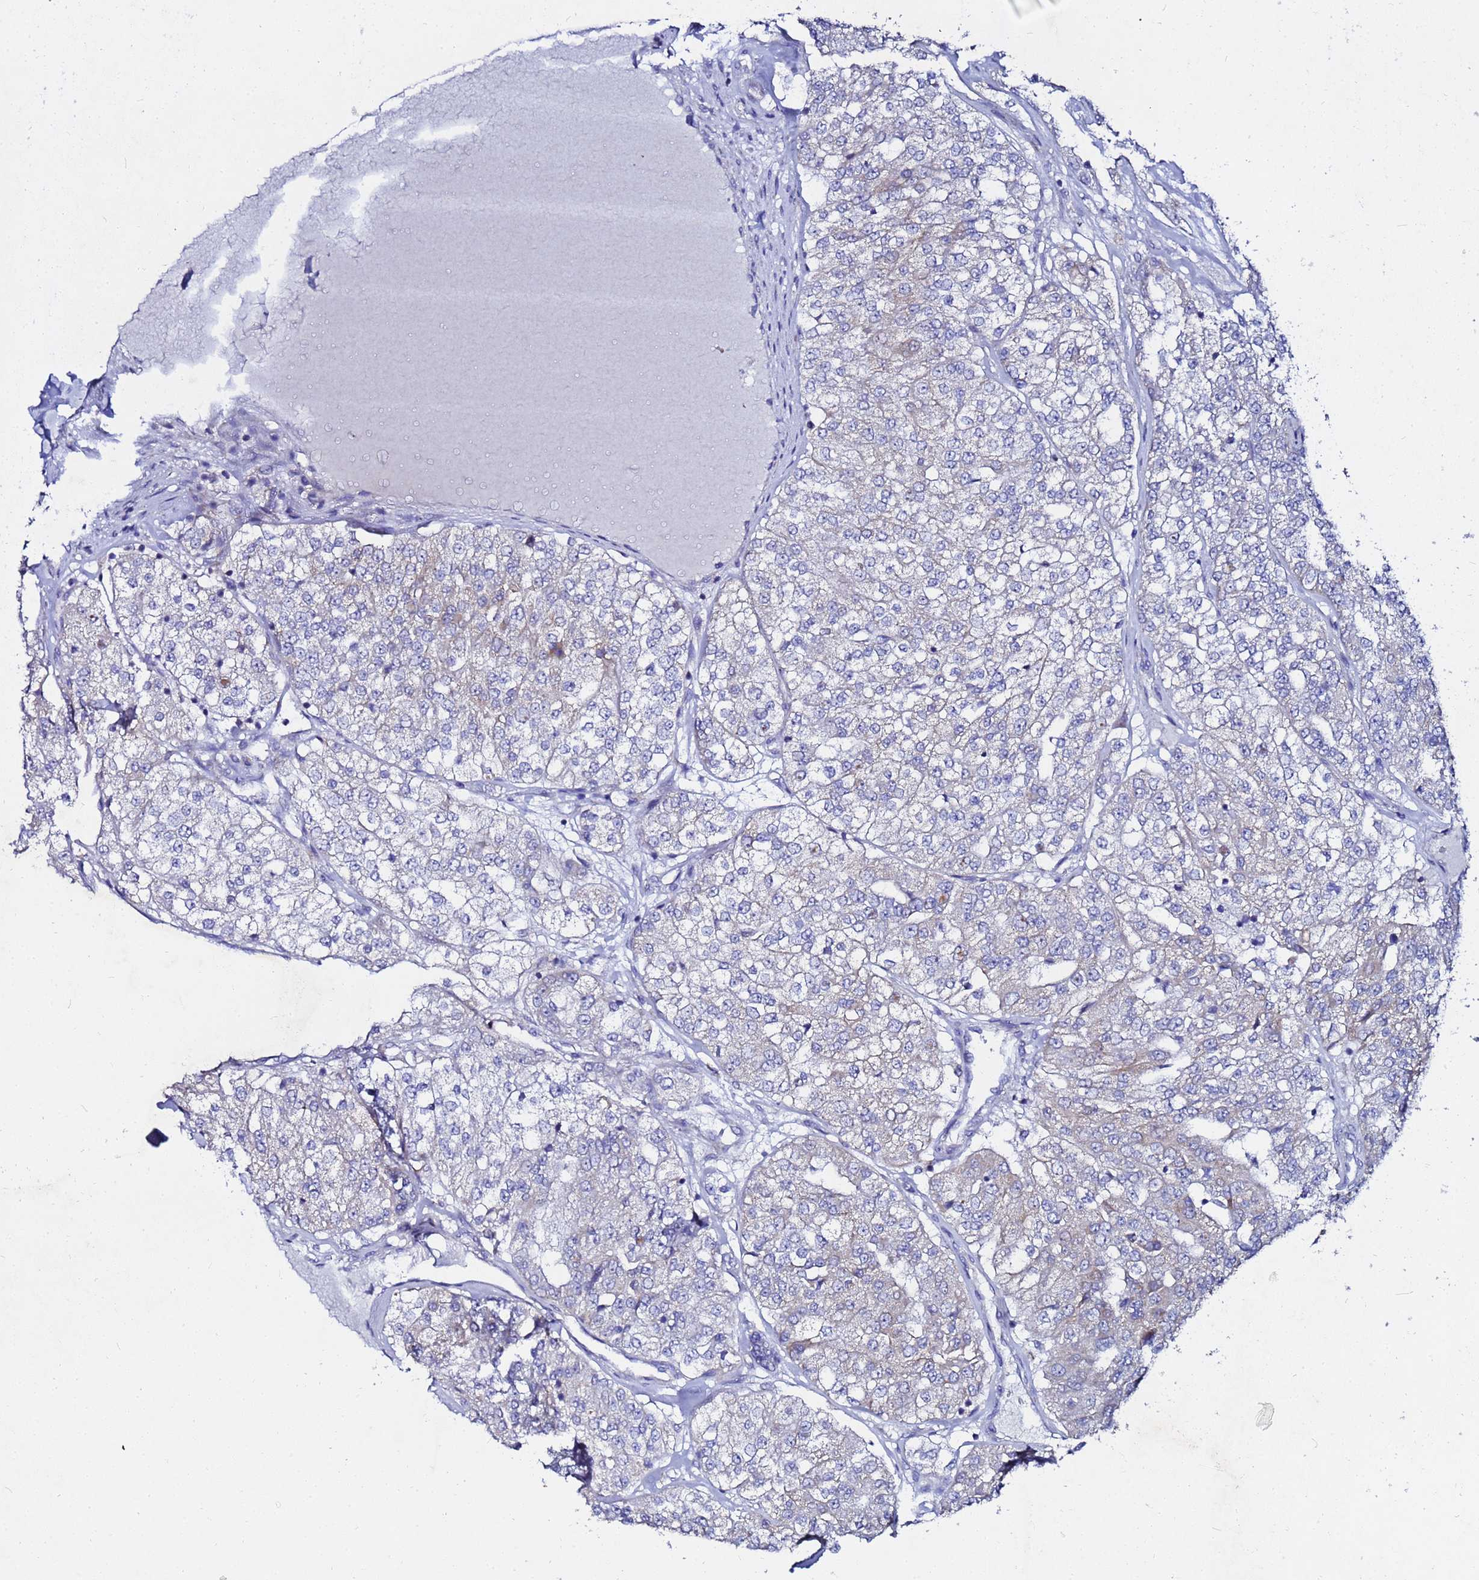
{"staining": {"intensity": "weak", "quantity": "25%-75%", "location": "cytoplasmic/membranous"}, "tissue": "renal cancer", "cell_type": "Tumor cells", "image_type": "cancer", "snomed": [{"axis": "morphology", "description": "Adenocarcinoma, NOS"}, {"axis": "topography", "description": "Kidney"}], "caption": "Immunohistochemistry (DAB) staining of human renal adenocarcinoma exhibits weak cytoplasmic/membranous protein staining in about 25%-75% of tumor cells. (DAB IHC, brown staining for protein, blue staining for nuclei).", "gene": "FAHD2A", "patient": {"sex": "female", "age": 63}}